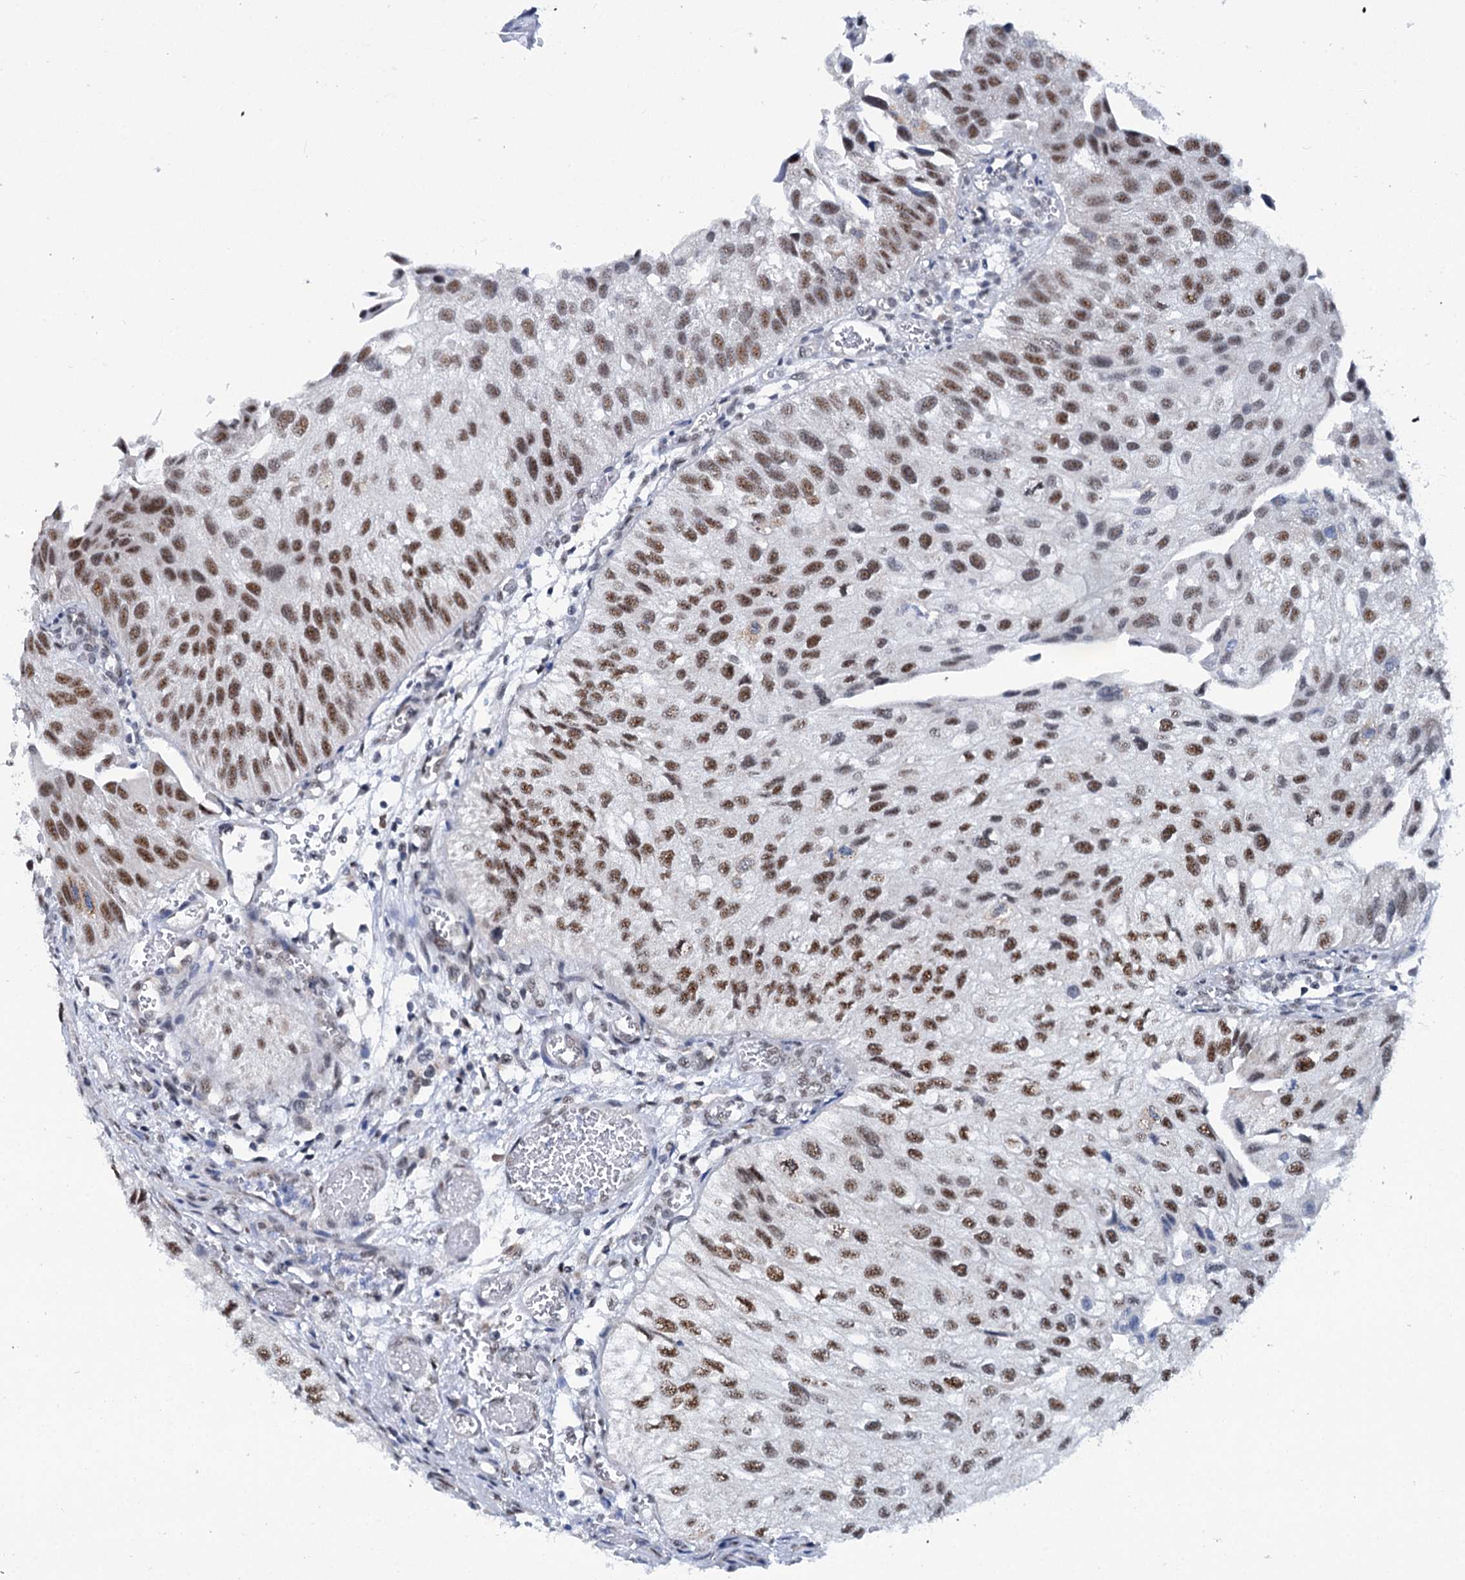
{"staining": {"intensity": "moderate", "quantity": ">75%", "location": "nuclear"}, "tissue": "urothelial cancer", "cell_type": "Tumor cells", "image_type": "cancer", "snomed": [{"axis": "morphology", "description": "Urothelial carcinoma, Low grade"}, {"axis": "topography", "description": "Urinary bladder"}], "caption": "Approximately >75% of tumor cells in low-grade urothelial carcinoma show moderate nuclear protein staining as visualized by brown immunohistochemical staining.", "gene": "SREK1", "patient": {"sex": "female", "age": 89}}